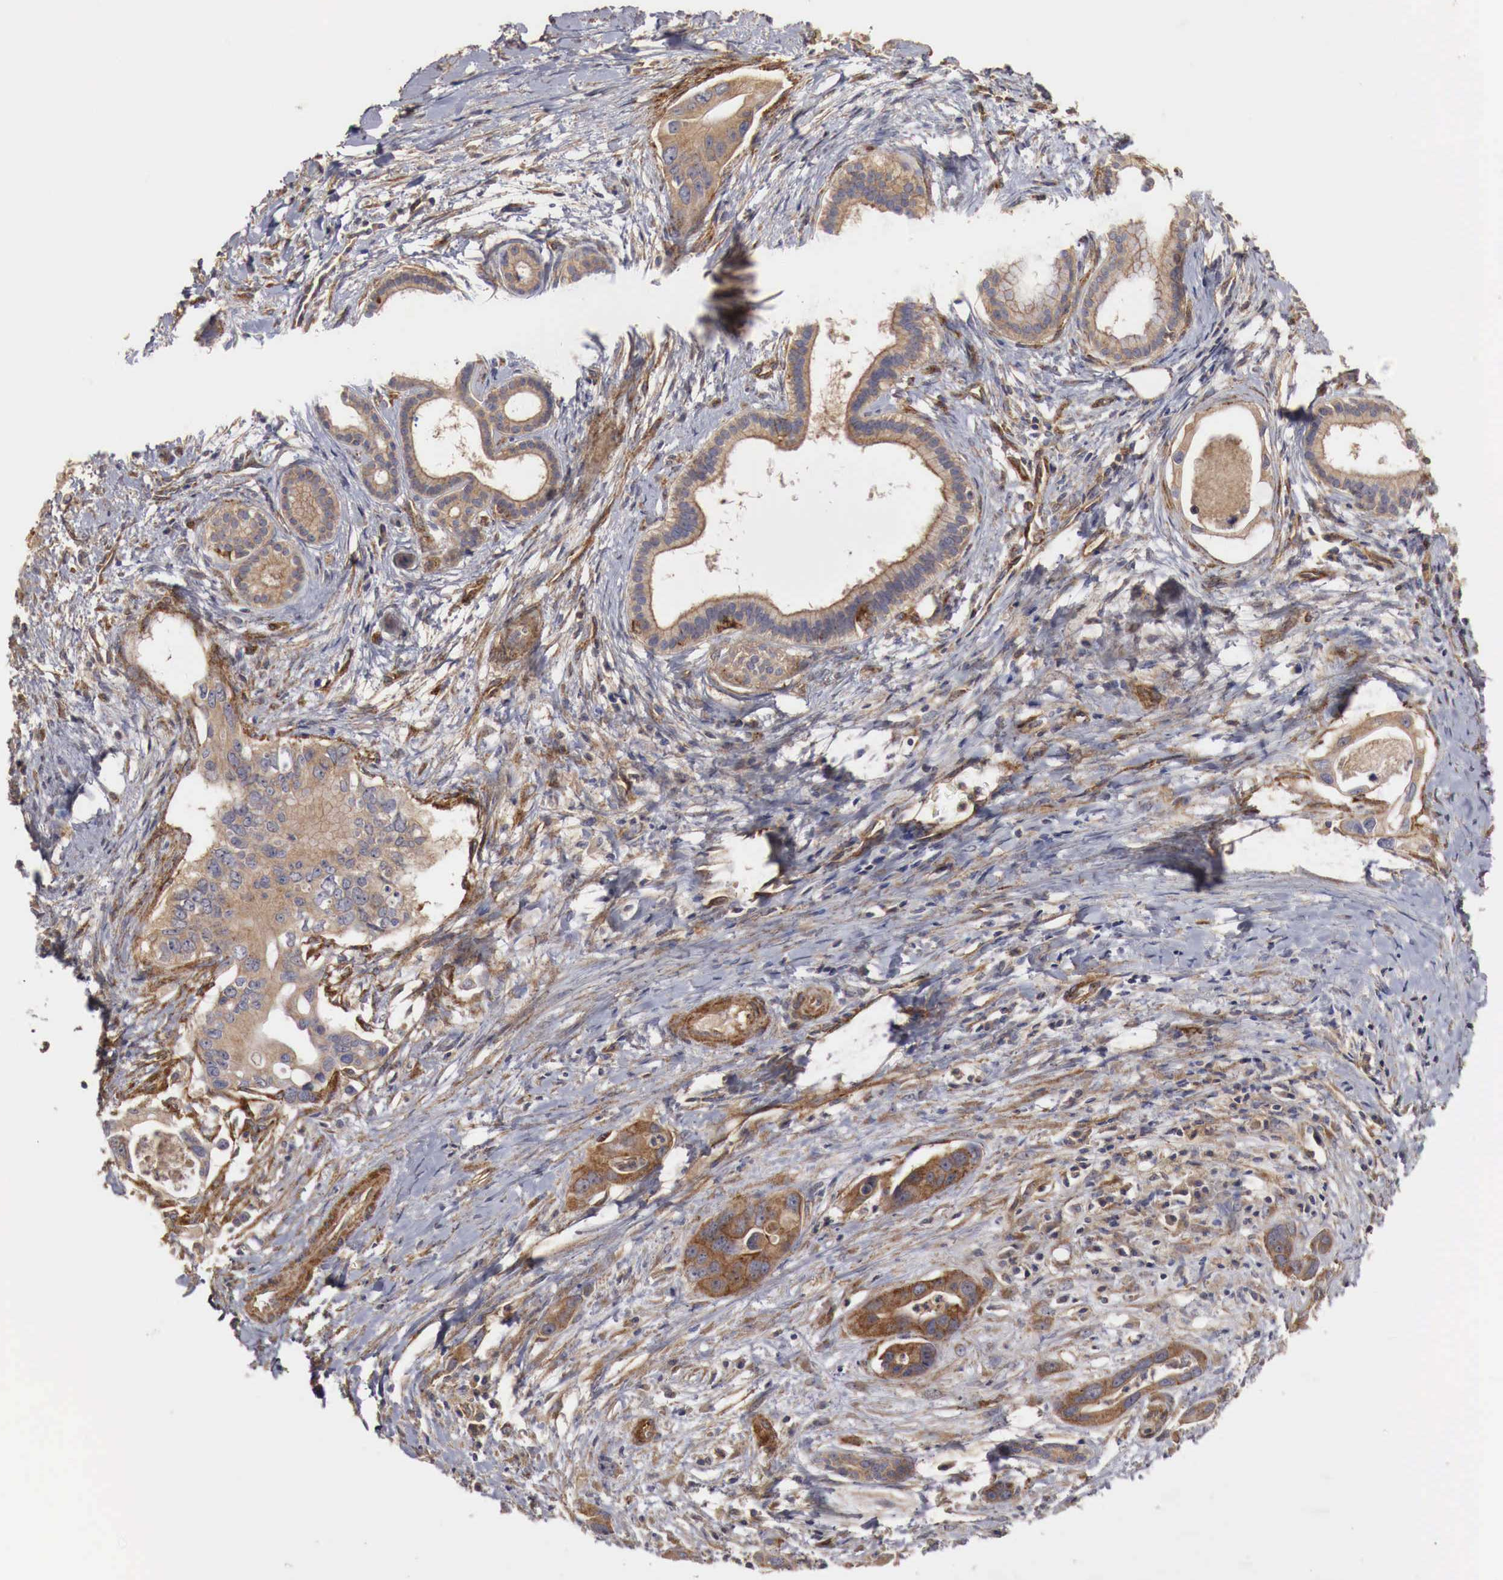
{"staining": {"intensity": "weak", "quantity": ">75%", "location": "cytoplasmic/membranous"}, "tissue": "liver cancer", "cell_type": "Tumor cells", "image_type": "cancer", "snomed": [{"axis": "morphology", "description": "Cholangiocarcinoma"}, {"axis": "topography", "description": "Liver"}], "caption": "About >75% of tumor cells in human liver cancer exhibit weak cytoplasmic/membranous protein expression as visualized by brown immunohistochemical staining.", "gene": "ARMCX4", "patient": {"sex": "female", "age": 65}}